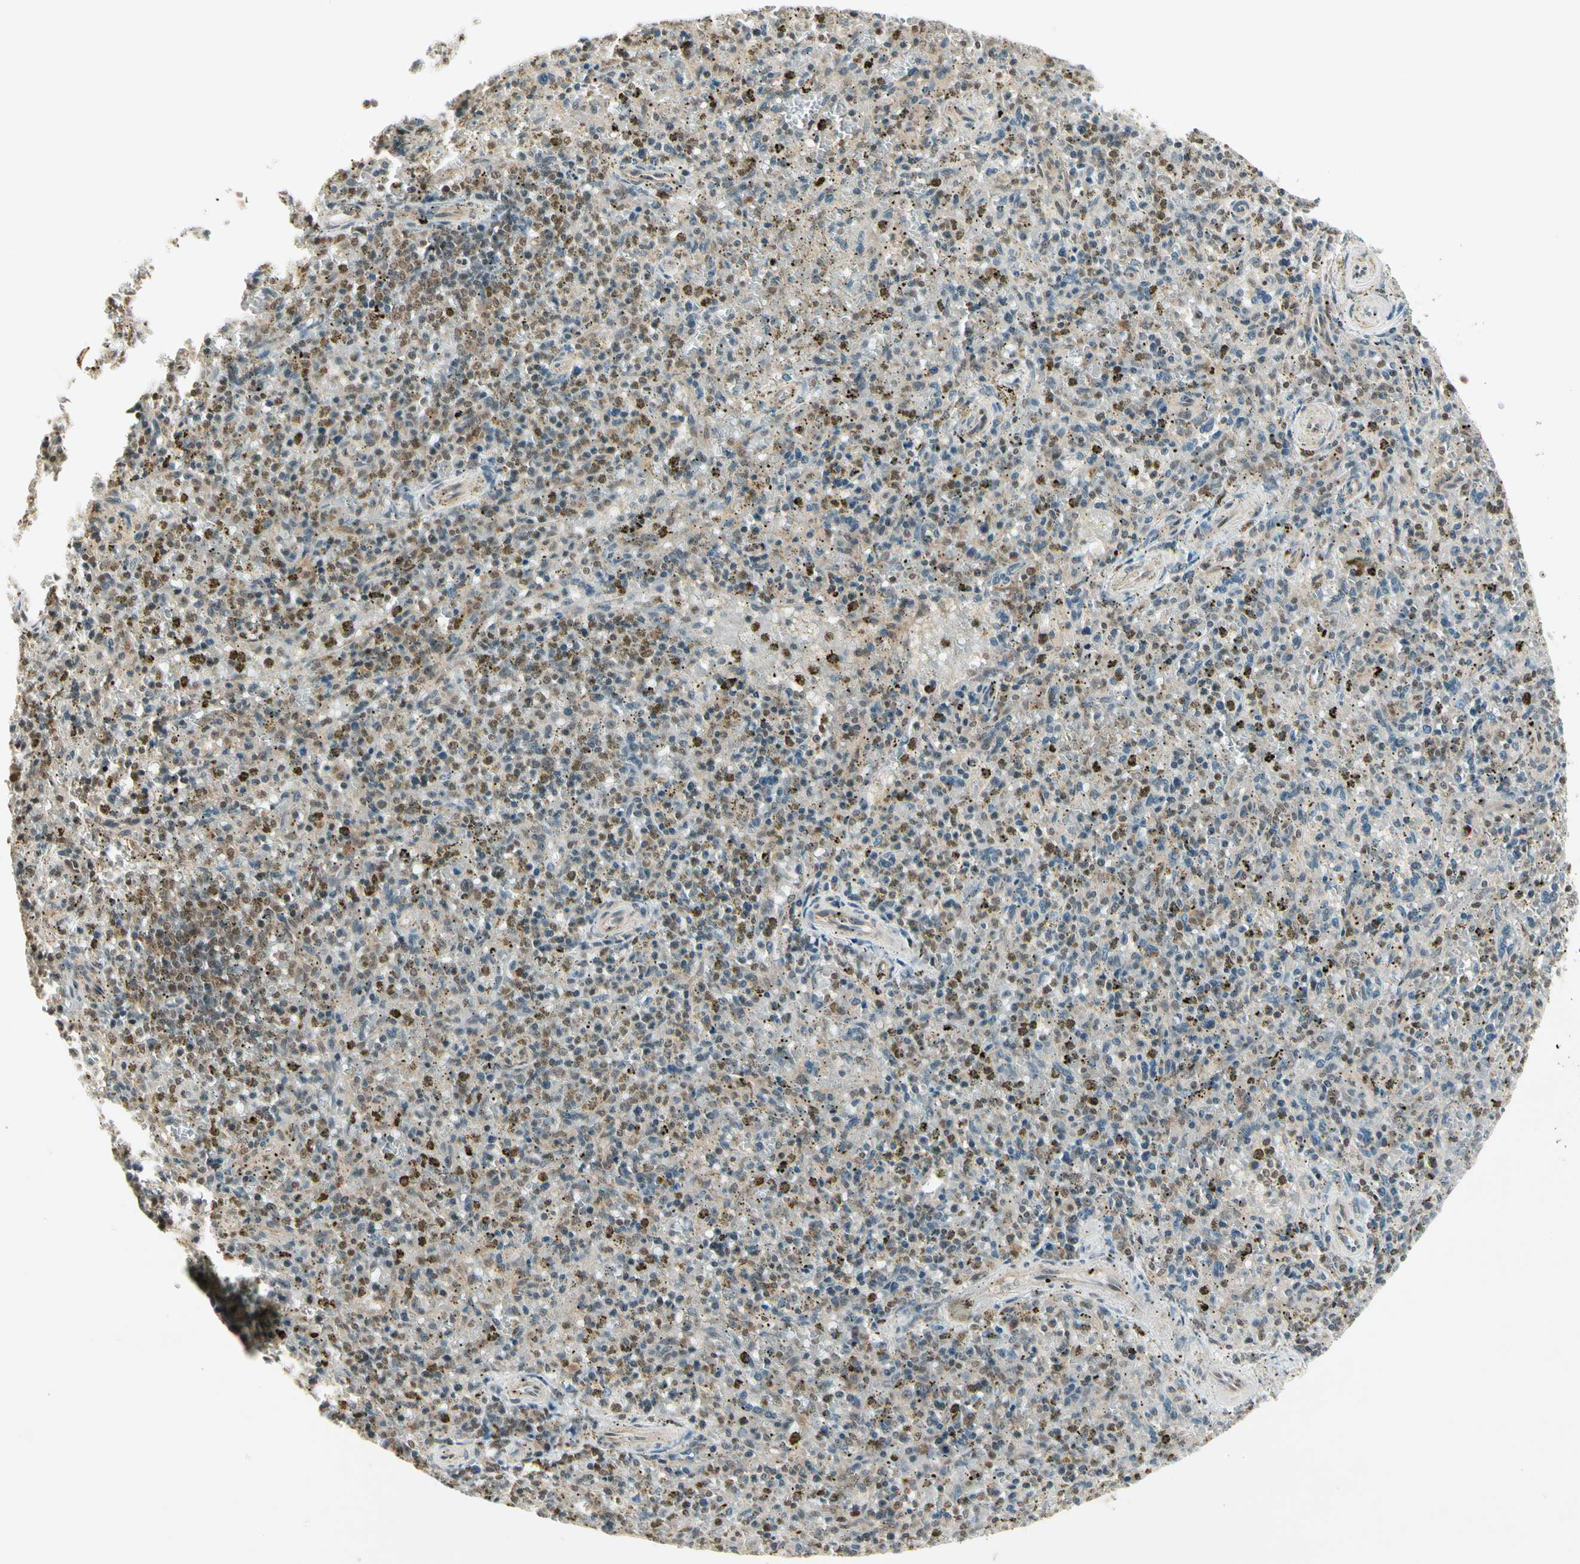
{"staining": {"intensity": "moderate", "quantity": "<25%", "location": "cytoplasmic/membranous,nuclear"}, "tissue": "spleen", "cell_type": "Cells in red pulp", "image_type": "normal", "snomed": [{"axis": "morphology", "description": "Normal tissue, NOS"}, {"axis": "topography", "description": "Spleen"}], "caption": "The micrograph shows a brown stain indicating the presence of a protein in the cytoplasmic/membranous,nuclear of cells in red pulp in spleen. The staining was performed using DAB (3,3'-diaminobenzidine), with brown indicating positive protein expression. Nuclei are stained blue with hematoxylin.", "gene": "SMN2", "patient": {"sex": "male", "age": 72}}